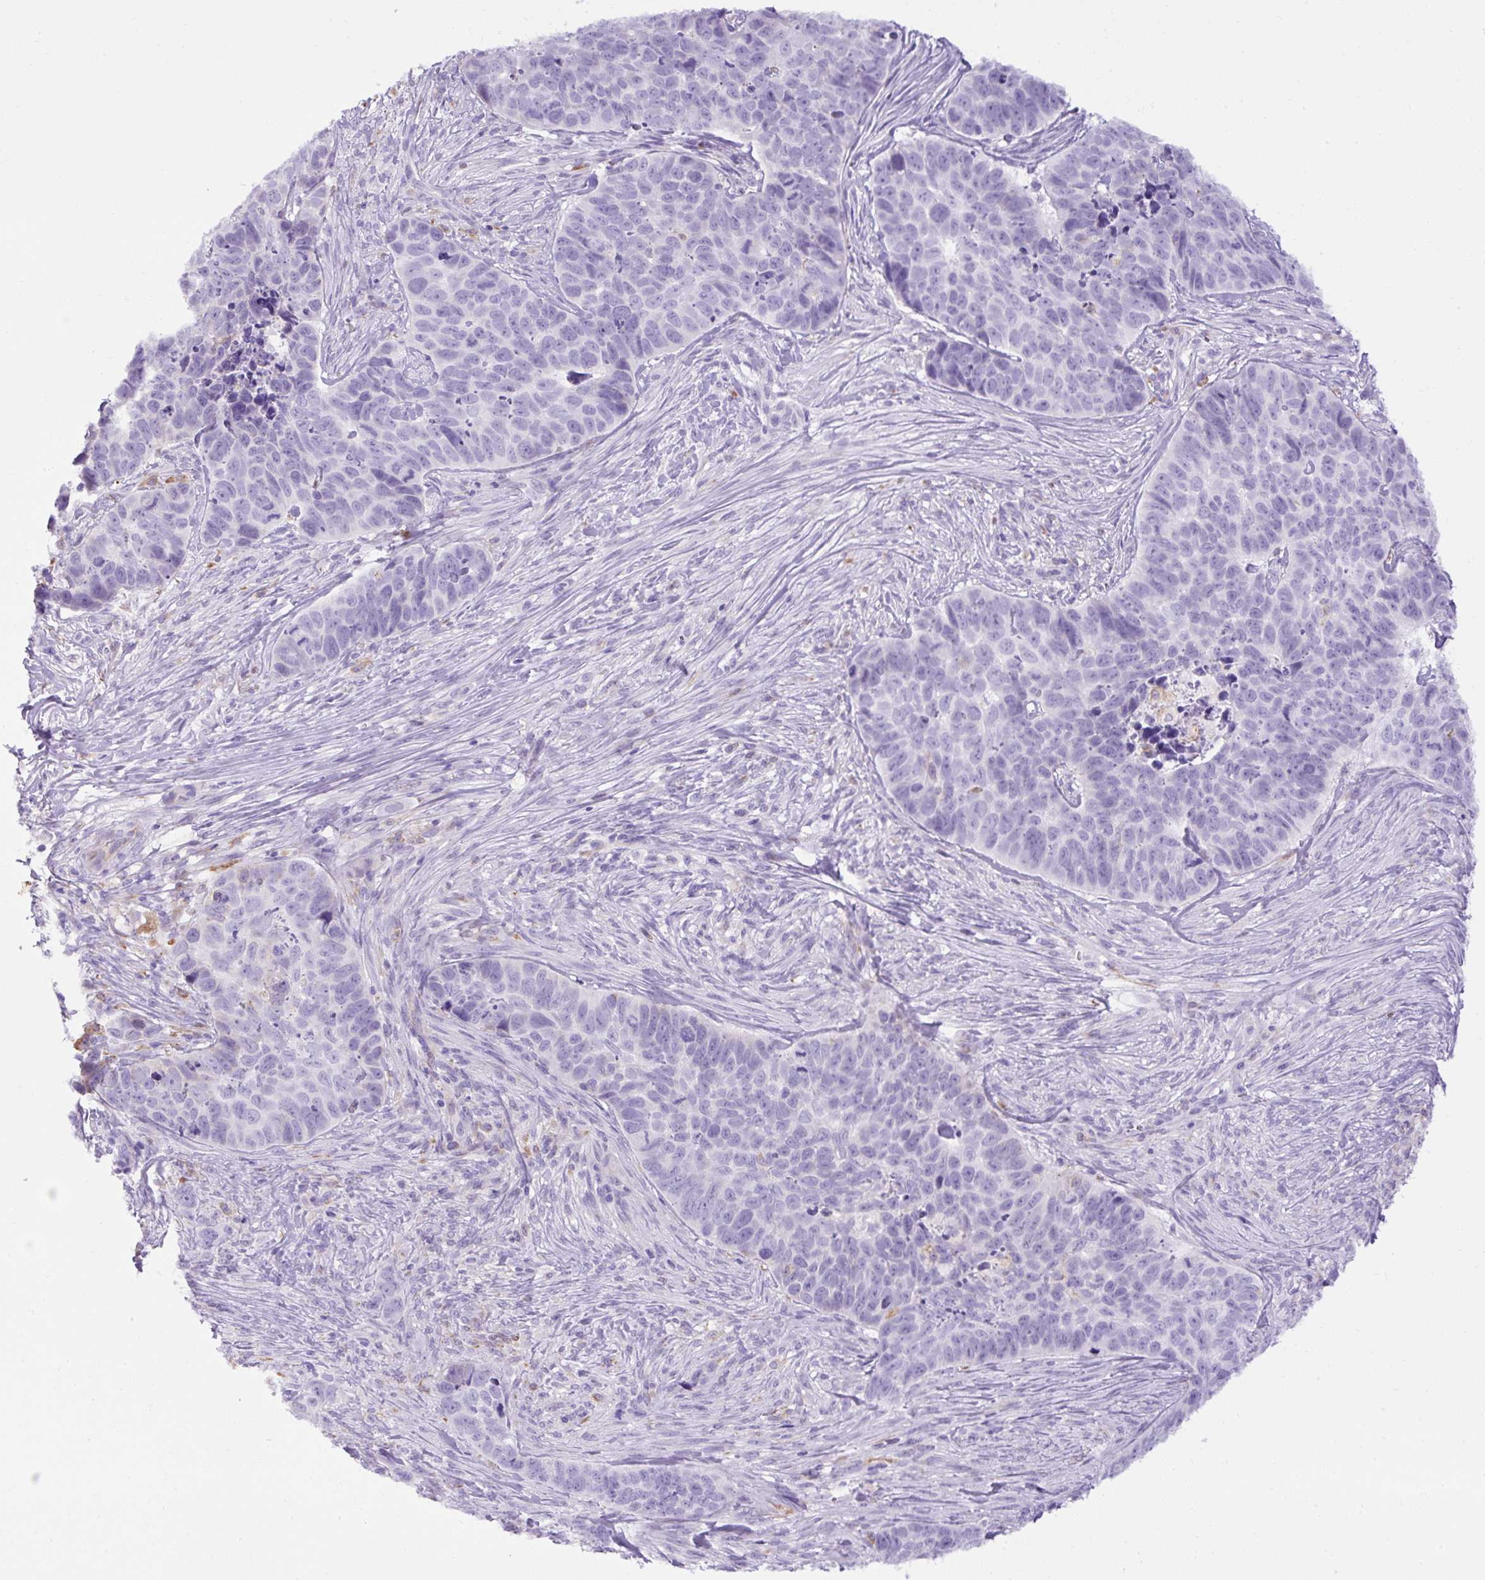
{"staining": {"intensity": "negative", "quantity": "none", "location": "none"}, "tissue": "skin cancer", "cell_type": "Tumor cells", "image_type": "cancer", "snomed": [{"axis": "morphology", "description": "Basal cell carcinoma"}, {"axis": "topography", "description": "Skin"}], "caption": "Immunohistochemistry photomicrograph of neoplastic tissue: skin cancer stained with DAB demonstrates no significant protein expression in tumor cells.", "gene": "SPTBN5", "patient": {"sex": "female", "age": 82}}